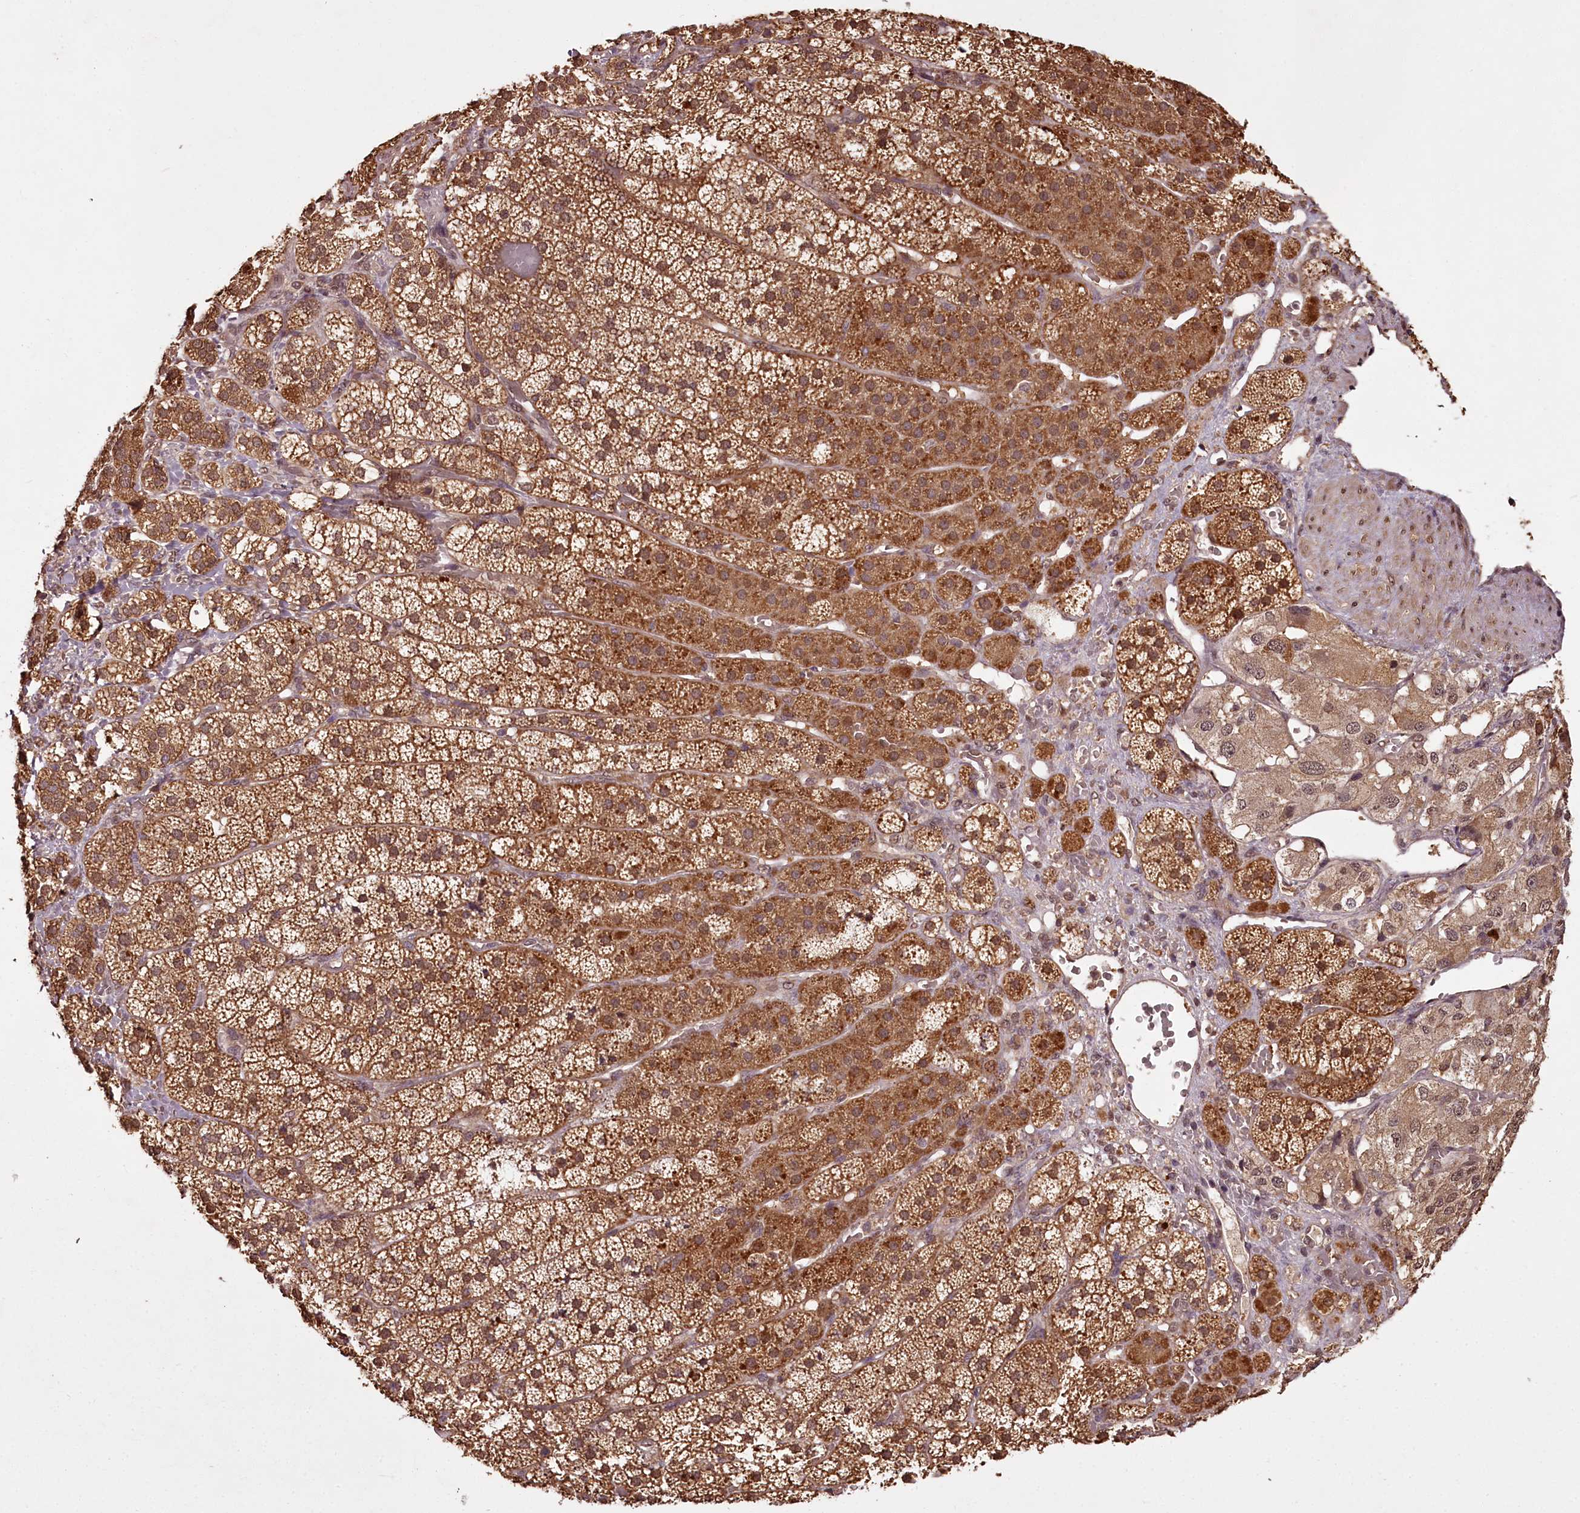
{"staining": {"intensity": "moderate", "quantity": ">75%", "location": "cytoplasmic/membranous,nuclear"}, "tissue": "adrenal gland", "cell_type": "Glandular cells", "image_type": "normal", "snomed": [{"axis": "morphology", "description": "Normal tissue, NOS"}, {"axis": "topography", "description": "Adrenal gland"}], "caption": "Moderate cytoplasmic/membranous,nuclear expression for a protein is appreciated in approximately >75% of glandular cells of benign adrenal gland using immunohistochemistry.", "gene": "NPRL2", "patient": {"sex": "female", "age": 44}}